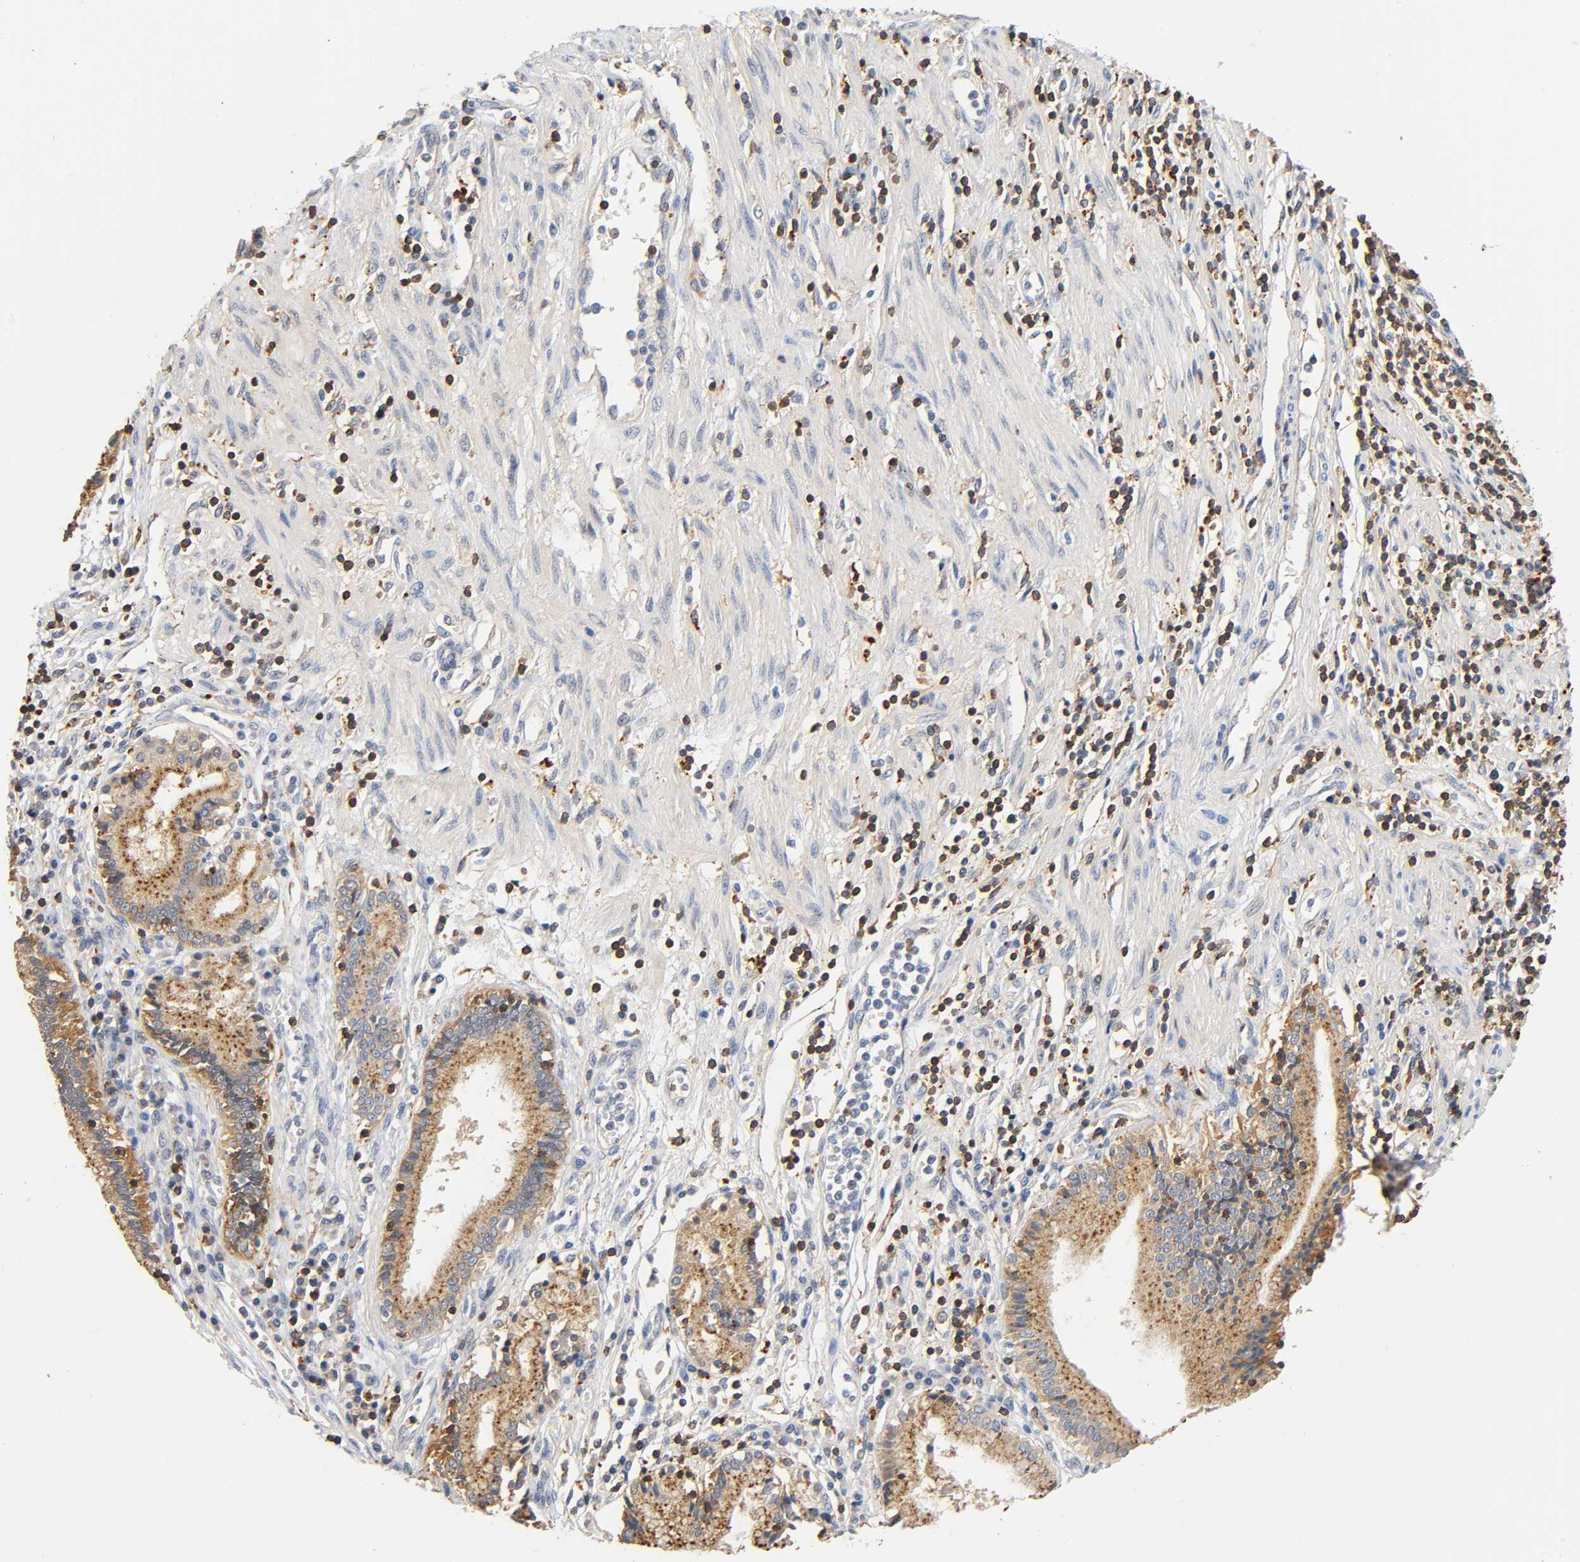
{"staining": {"intensity": "moderate", "quantity": "25%-75%", "location": "cytoplasmic/membranous"}, "tissue": "pancreatic cancer", "cell_type": "Tumor cells", "image_type": "cancer", "snomed": [{"axis": "morphology", "description": "Adenocarcinoma, NOS"}, {"axis": "topography", "description": "Pancreas"}], "caption": "Immunohistochemical staining of pancreatic adenocarcinoma demonstrates moderate cytoplasmic/membranous protein positivity in about 25%-75% of tumor cells.", "gene": "UCKL1", "patient": {"sex": "female", "age": 48}}